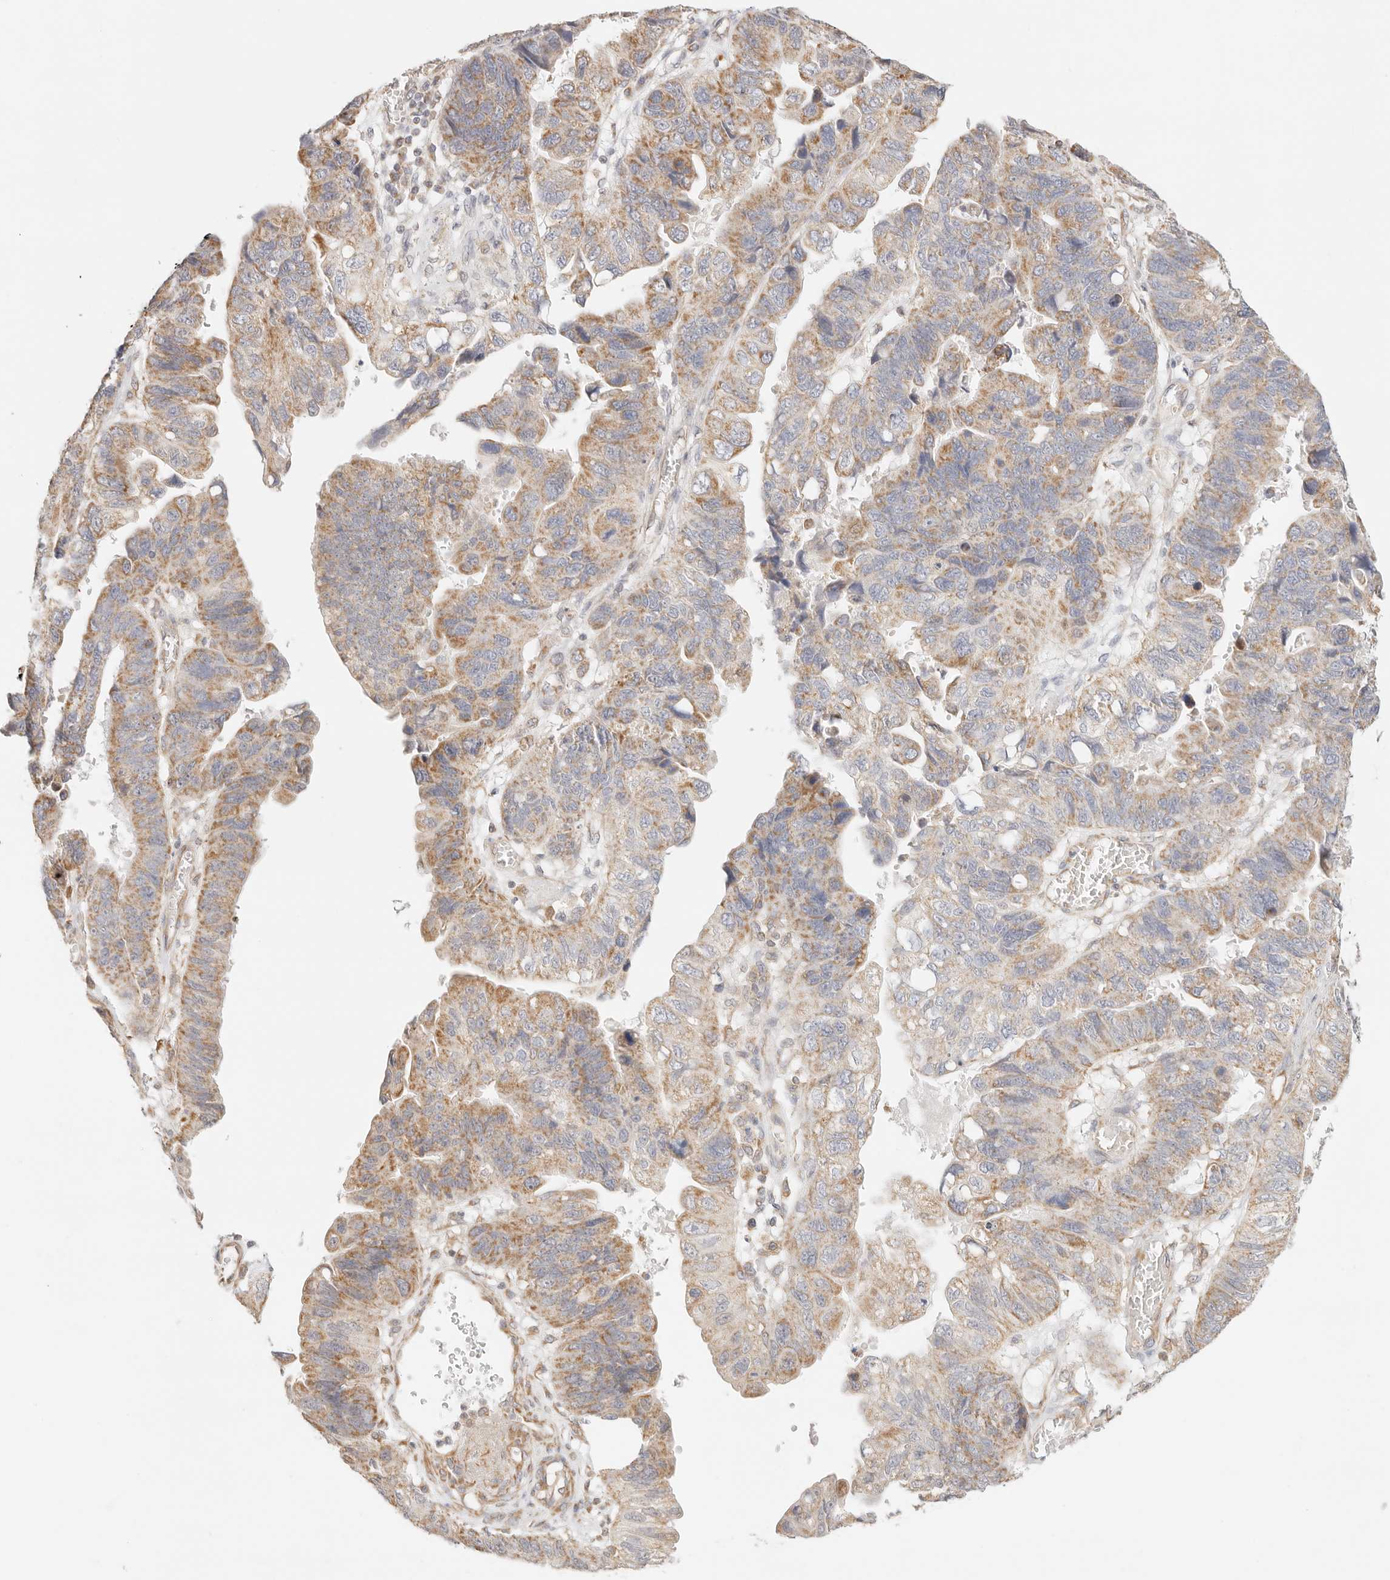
{"staining": {"intensity": "moderate", "quantity": ">75%", "location": "cytoplasmic/membranous"}, "tissue": "stomach cancer", "cell_type": "Tumor cells", "image_type": "cancer", "snomed": [{"axis": "morphology", "description": "Adenocarcinoma, NOS"}, {"axis": "topography", "description": "Stomach"}], "caption": "Immunohistochemical staining of stomach cancer shows medium levels of moderate cytoplasmic/membranous protein positivity in approximately >75% of tumor cells. The staining is performed using DAB (3,3'-diaminobenzidine) brown chromogen to label protein expression. The nuclei are counter-stained blue using hematoxylin.", "gene": "ZC3H11A", "patient": {"sex": "male", "age": 59}}